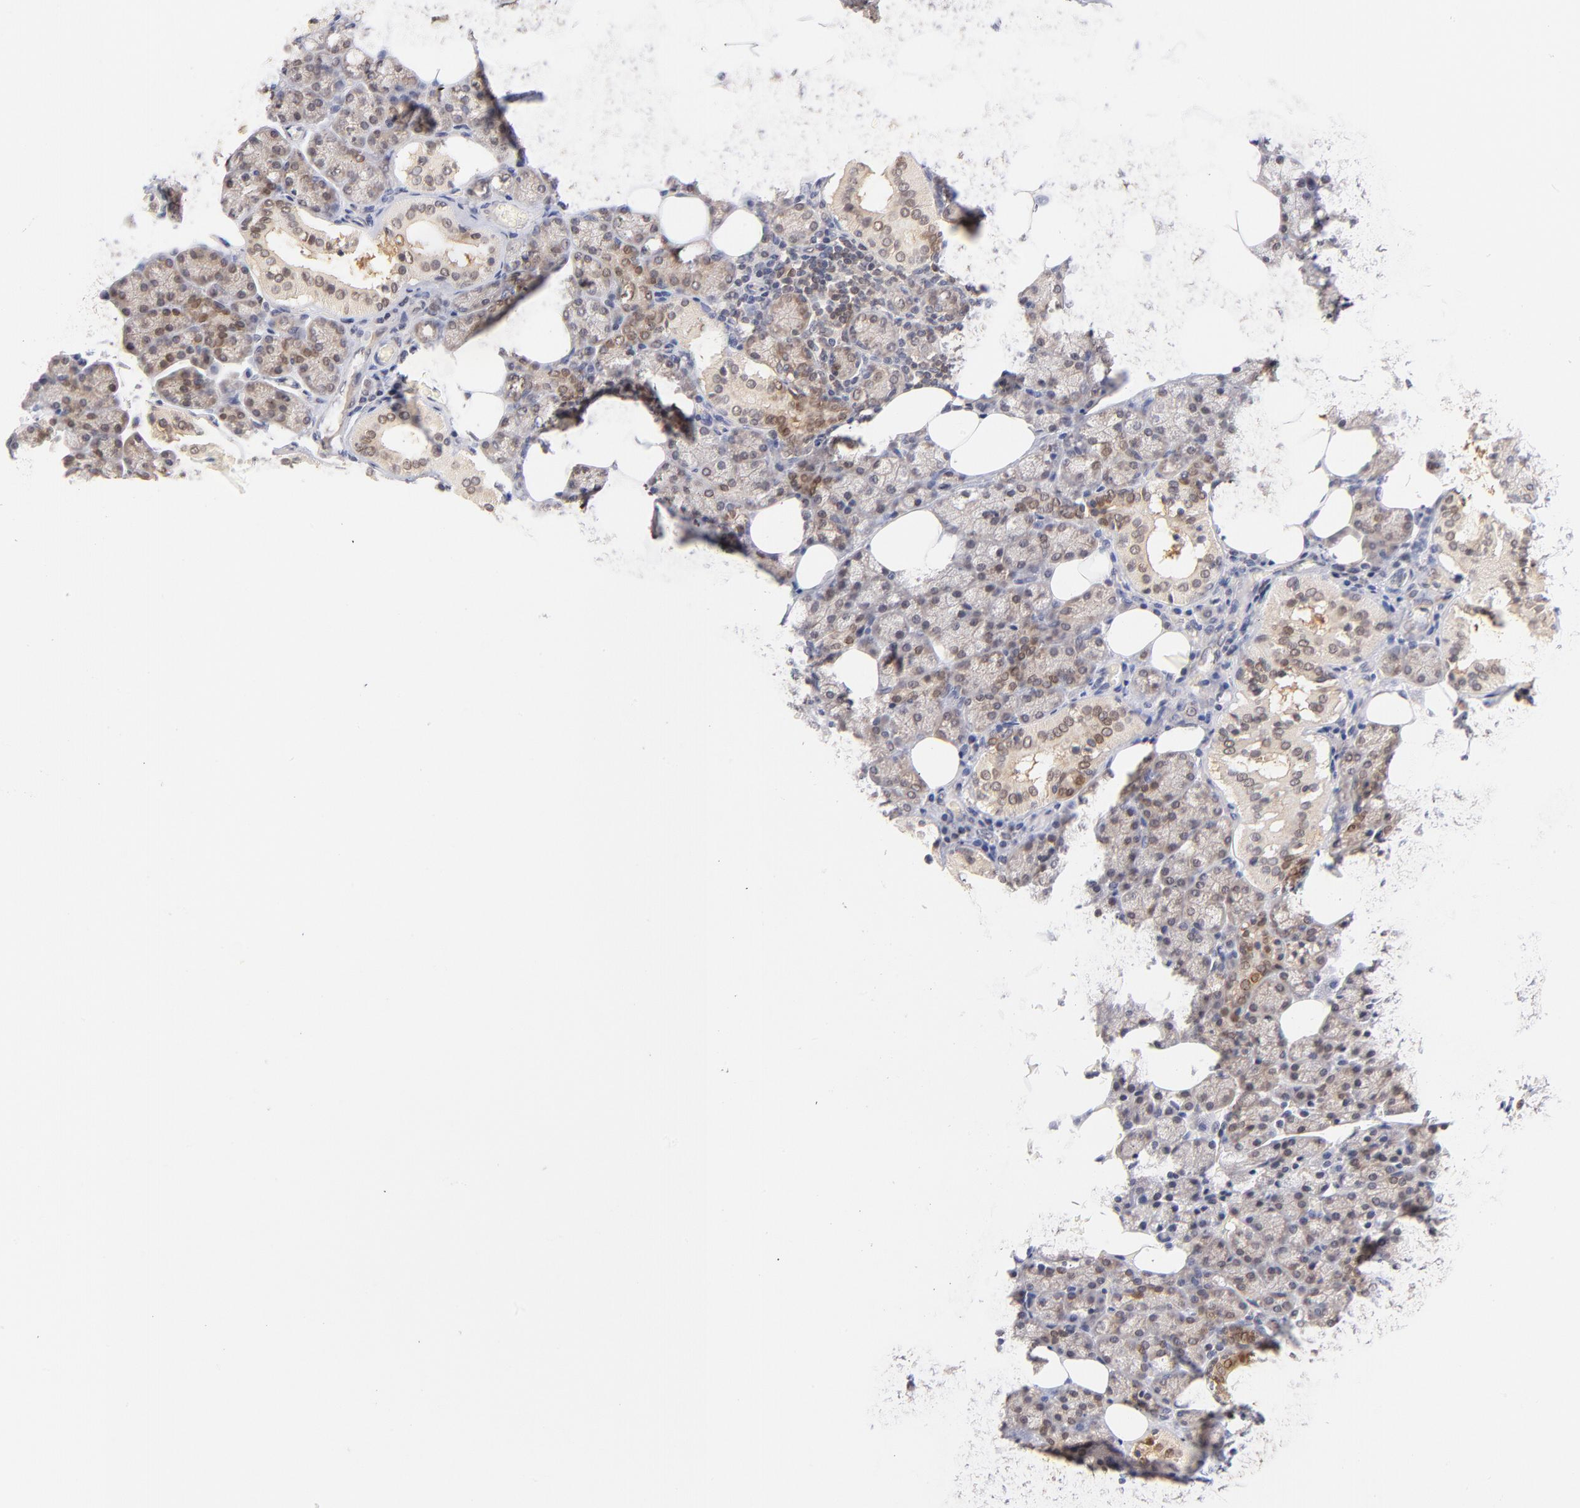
{"staining": {"intensity": "weak", "quantity": "25%-75%", "location": "cytoplasmic/membranous,nuclear"}, "tissue": "salivary gland", "cell_type": "Glandular cells", "image_type": "normal", "snomed": [{"axis": "morphology", "description": "Normal tissue, NOS"}, {"axis": "topography", "description": "Lymph node"}, {"axis": "topography", "description": "Salivary gland"}], "caption": "Immunohistochemistry (IHC) (DAB (3,3'-diaminobenzidine)) staining of benign salivary gland displays weak cytoplasmic/membranous,nuclear protein expression in about 25%-75% of glandular cells.", "gene": "CASP6", "patient": {"sex": "male", "age": 8}}